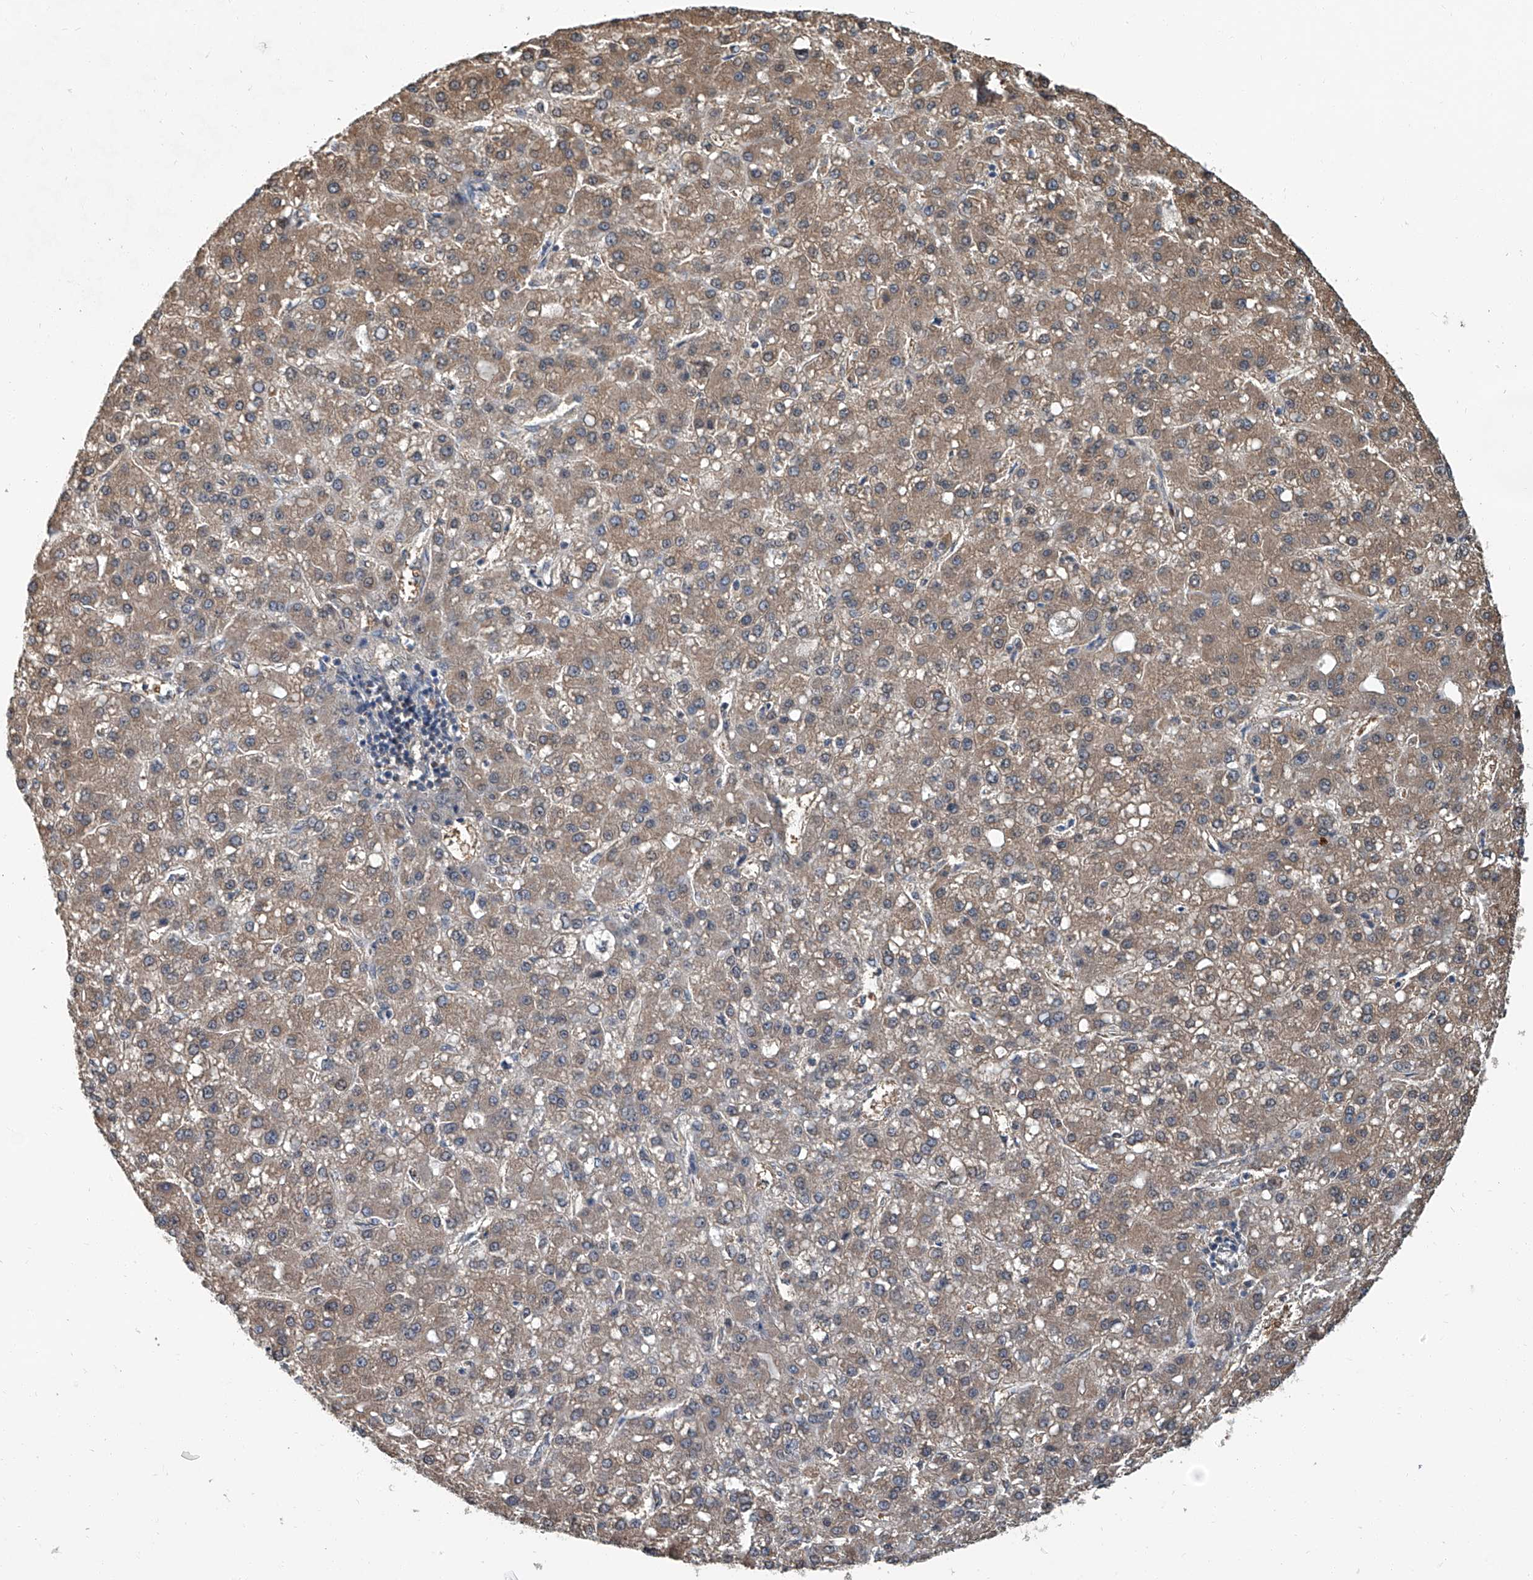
{"staining": {"intensity": "moderate", "quantity": ">75%", "location": "cytoplasmic/membranous"}, "tissue": "liver cancer", "cell_type": "Tumor cells", "image_type": "cancer", "snomed": [{"axis": "morphology", "description": "Carcinoma, Hepatocellular, NOS"}, {"axis": "topography", "description": "Liver"}], "caption": "High-power microscopy captured an immunohistochemistry photomicrograph of liver hepatocellular carcinoma, revealing moderate cytoplasmic/membranous expression in about >75% of tumor cells. Immunohistochemistry stains the protein in brown and the nuclei are stained blue.", "gene": "CLK1", "patient": {"sex": "male", "age": 67}}